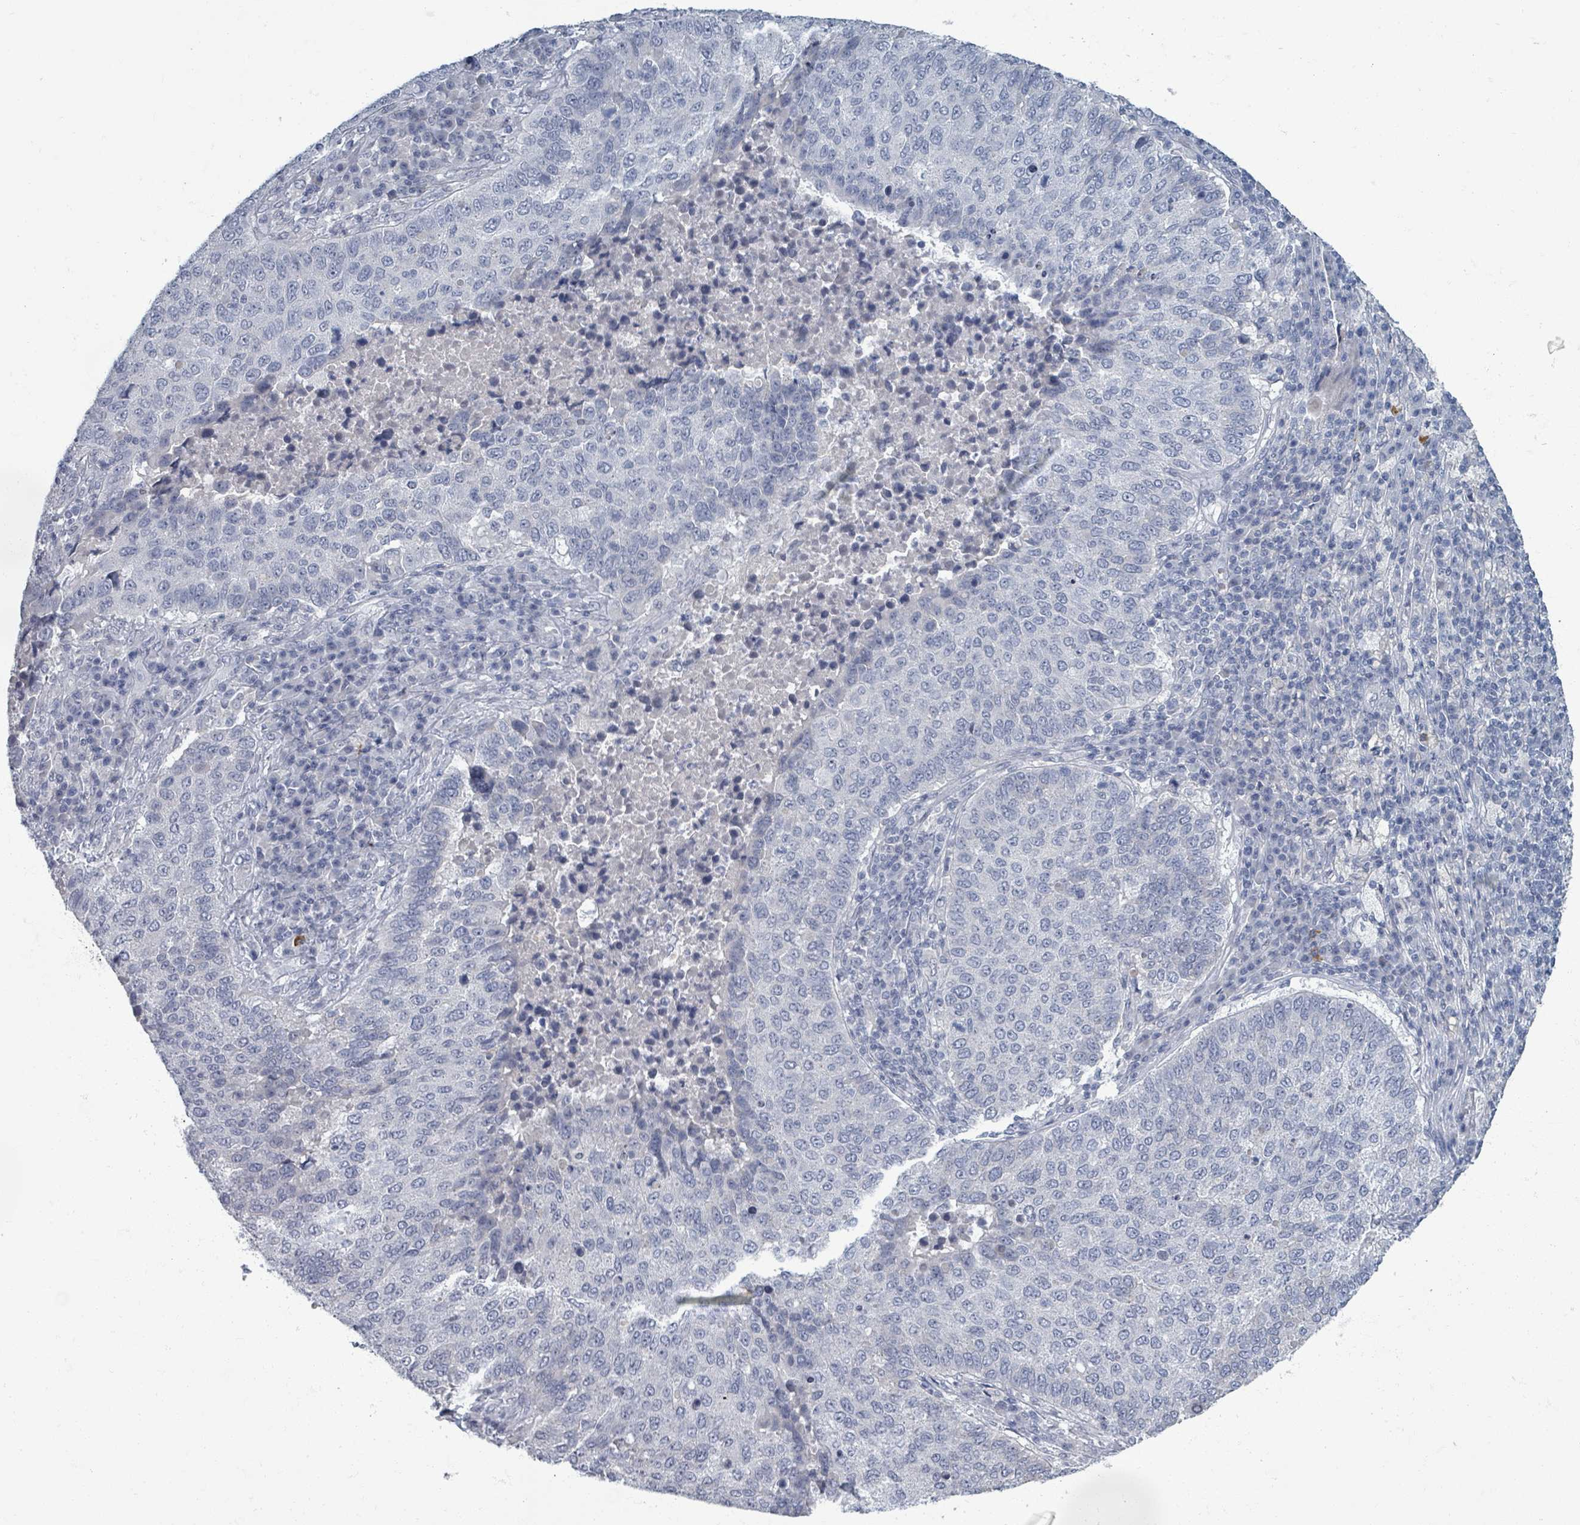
{"staining": {"intensity": "negative", "quantity": "none", "location": "none"}, "tissue": "lung cancer", "cell_type": "Tumor cells", "image_type": "cancer", "snomed": [{"axis": "morphology", "description": "Squamous cell carcinoma, NOS"}, {"axis": "topography", "description": "Lung"}], "caption": "Immunohistochemical staining of lung squamous cell carcinoma shows no significant staining in tumor cells. The staining was performed using DAB to visualize the protein expression in brown, while the nuclei were stained in blue with hematoxylin (Magnification: 20x).", "gene": "WNT11", "patient": {"sex": "male", "age": 73}}